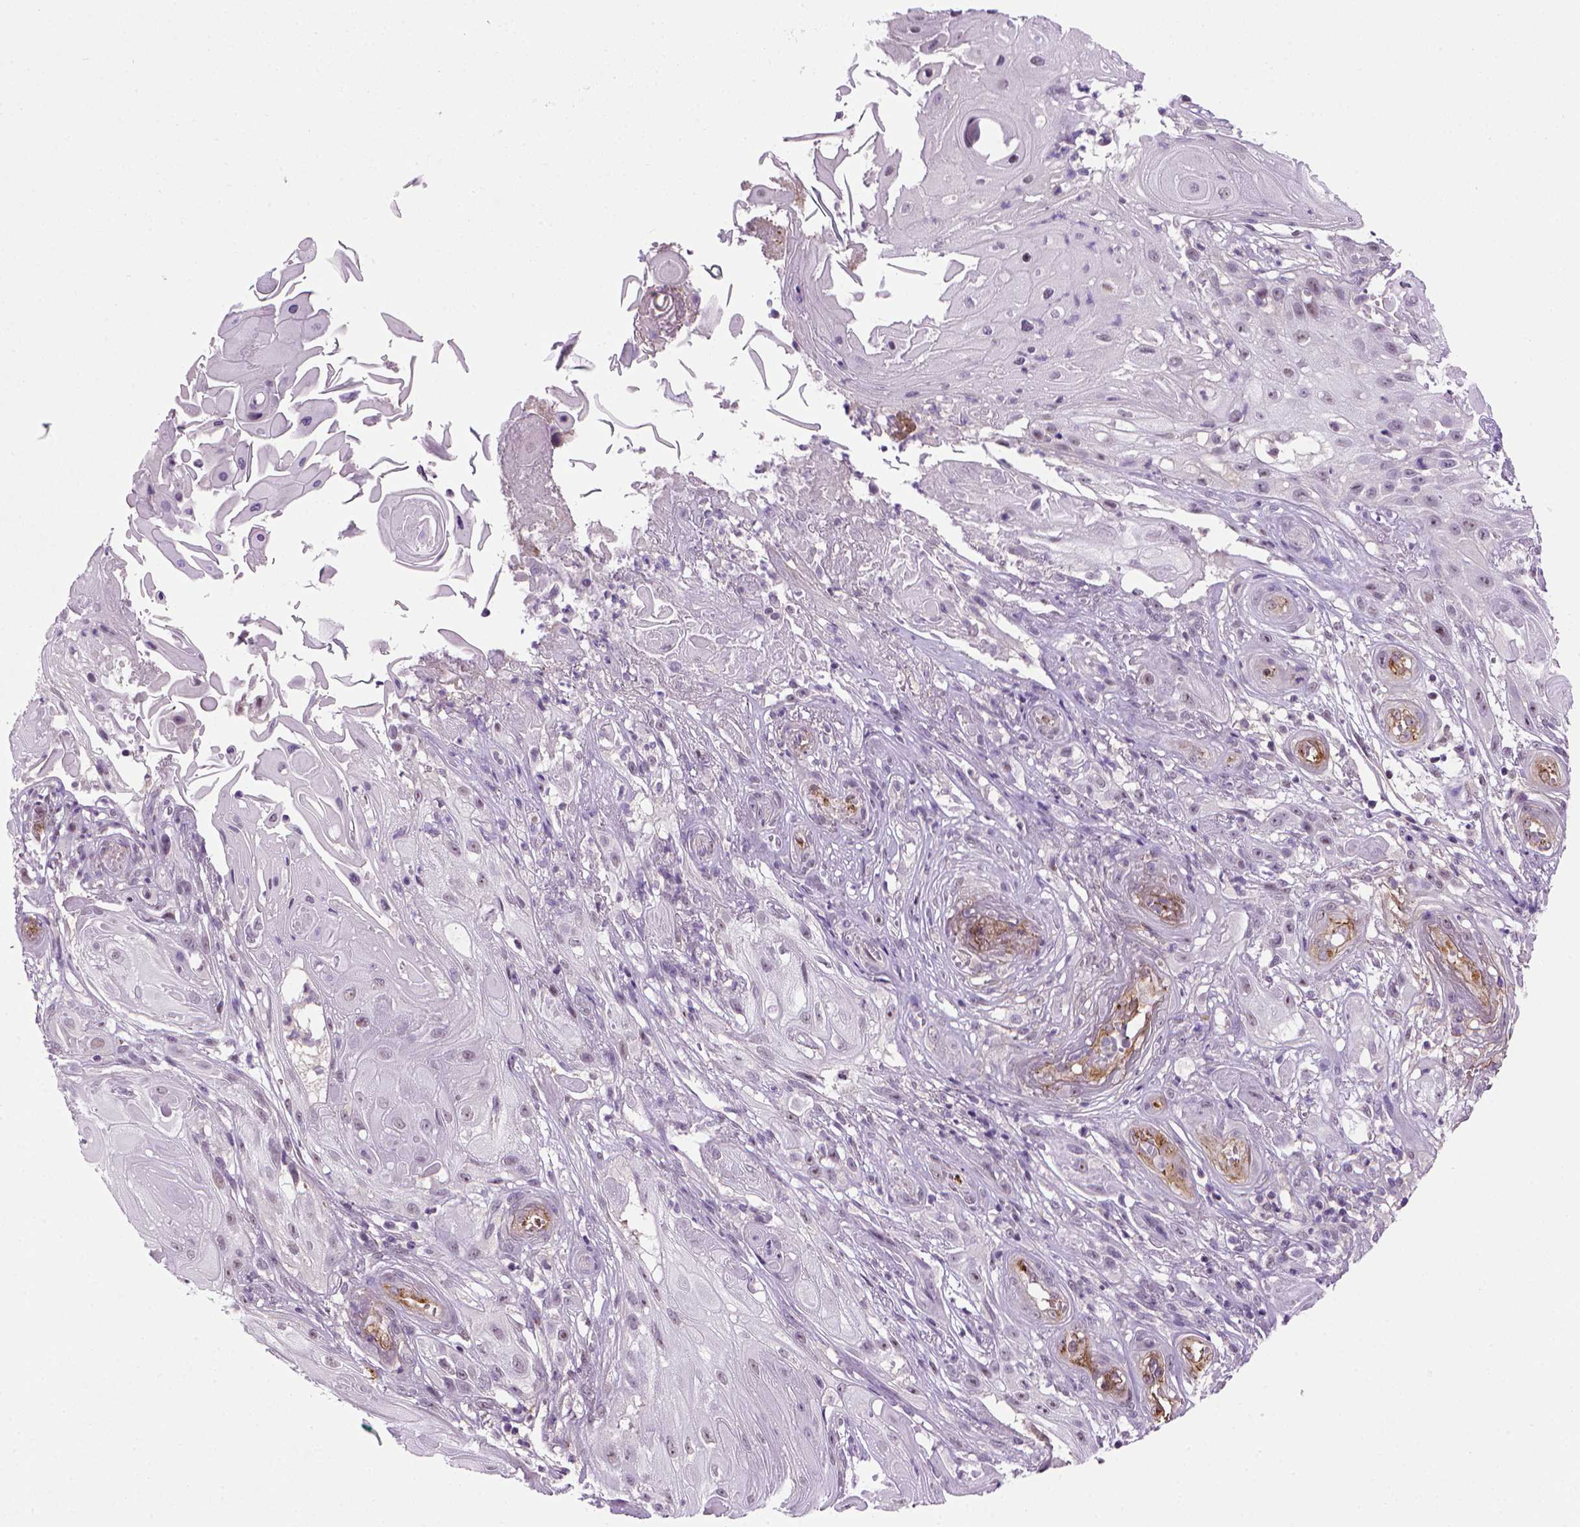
{"staining": {"intensity": "negative", "quantity": "none", "location": "none"}, "tissue": "skin cancer", "cell_type": "Tumor cells", "image_type": "cancer", "snomed": [{"axis": "morphology", "description": "Squamous cell carcinoma, NOS"}, {"axis": "topography", "description": "Skin"}], "caption": "Tumor cells are negative for protein expression in human skin cancer.", "gene": "VWF", "patient": {"sex": "male", "age": 62}}